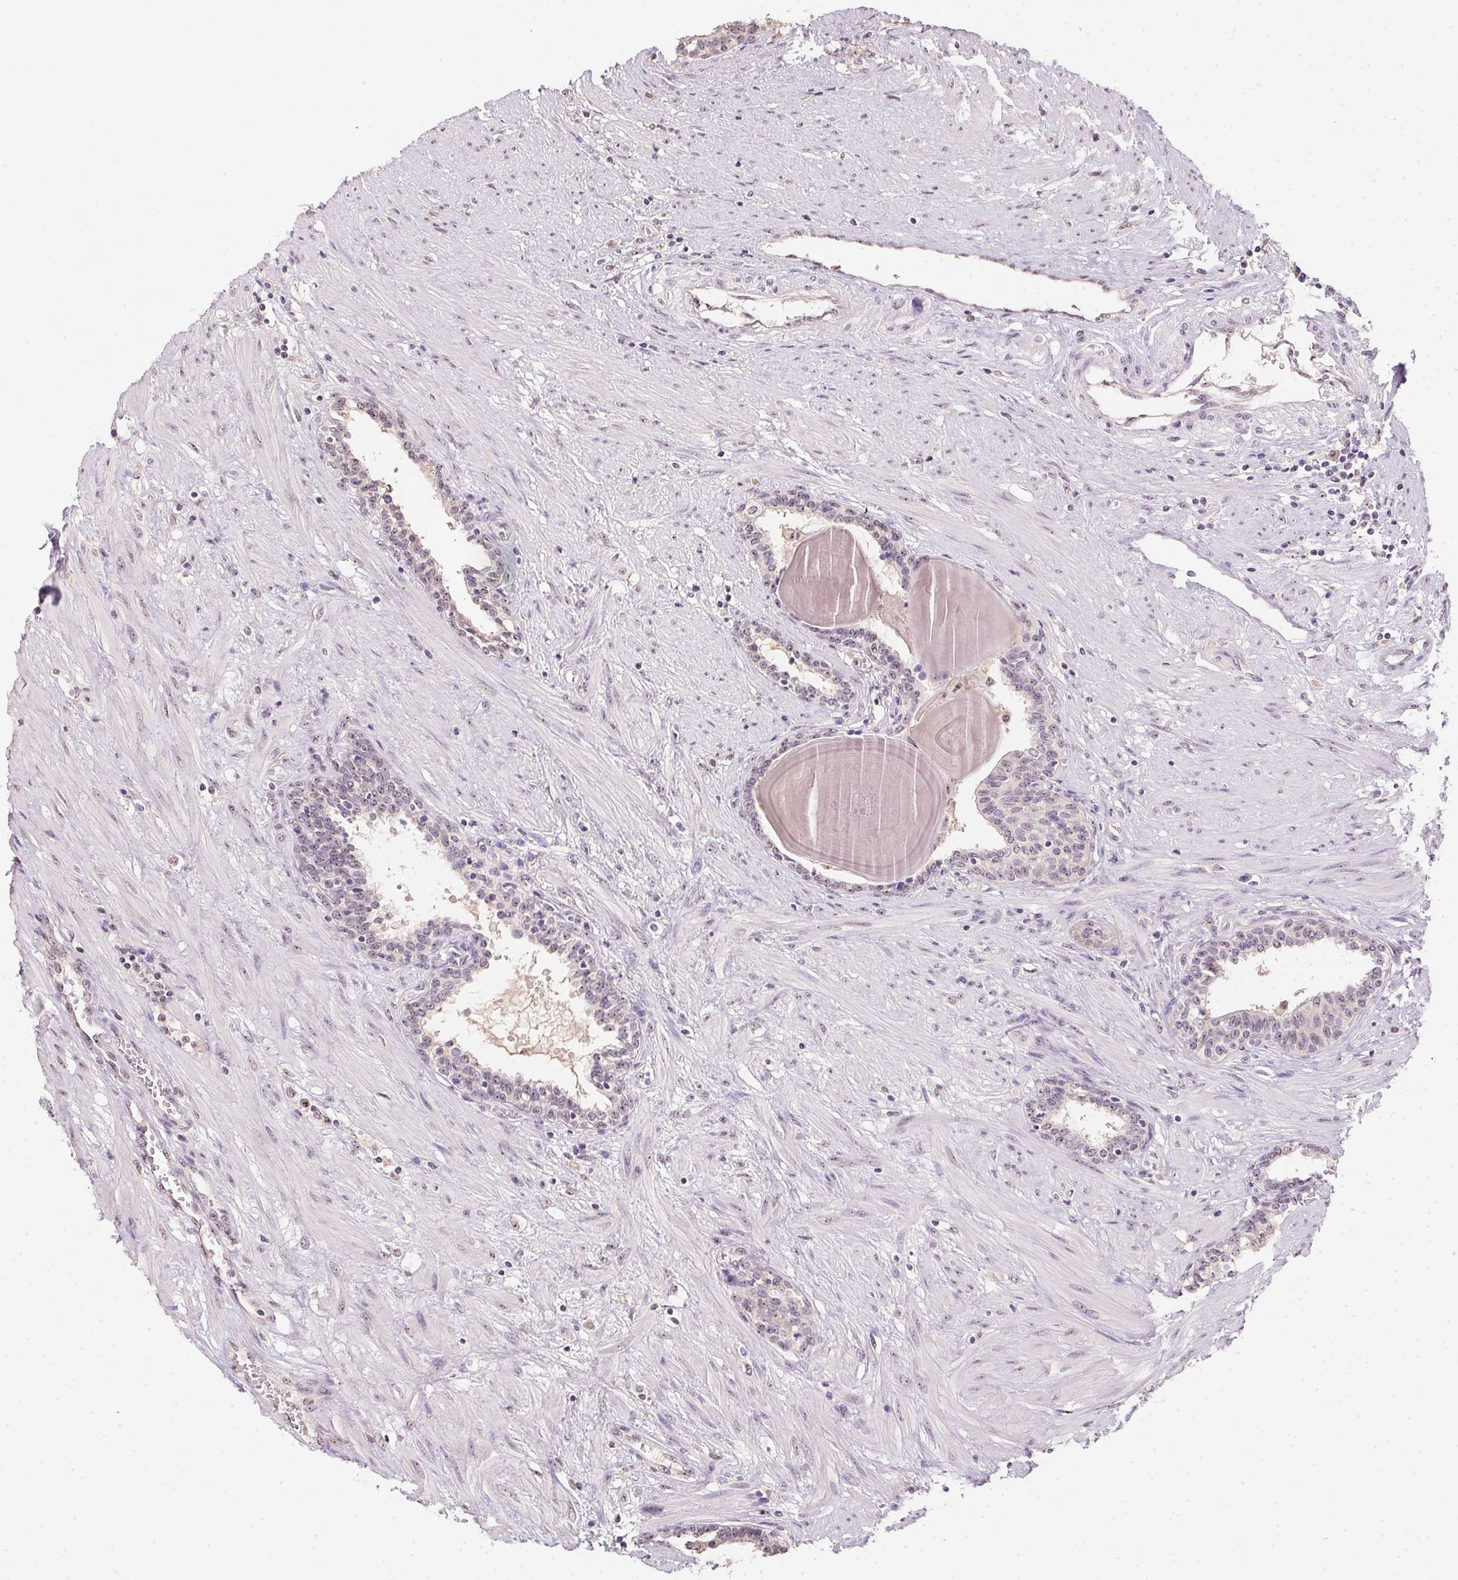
{"staining": {"intensity": "weak", "quantity": "<25%", "location": "nuclear"}, "tissue": "prostate", "cell_type": "Glandular cells", "image_type": "normal", "snomed": [{"axis": "morphology", "description": "Normal tissue, NOS"}, {"axis": "topography", "description": "Prostate"}], "caption": "IHC of benign human prostate shows no positivity in glandular cells.", "gene": "BATF2", "patient": {"sex": "male", "age": 55}}